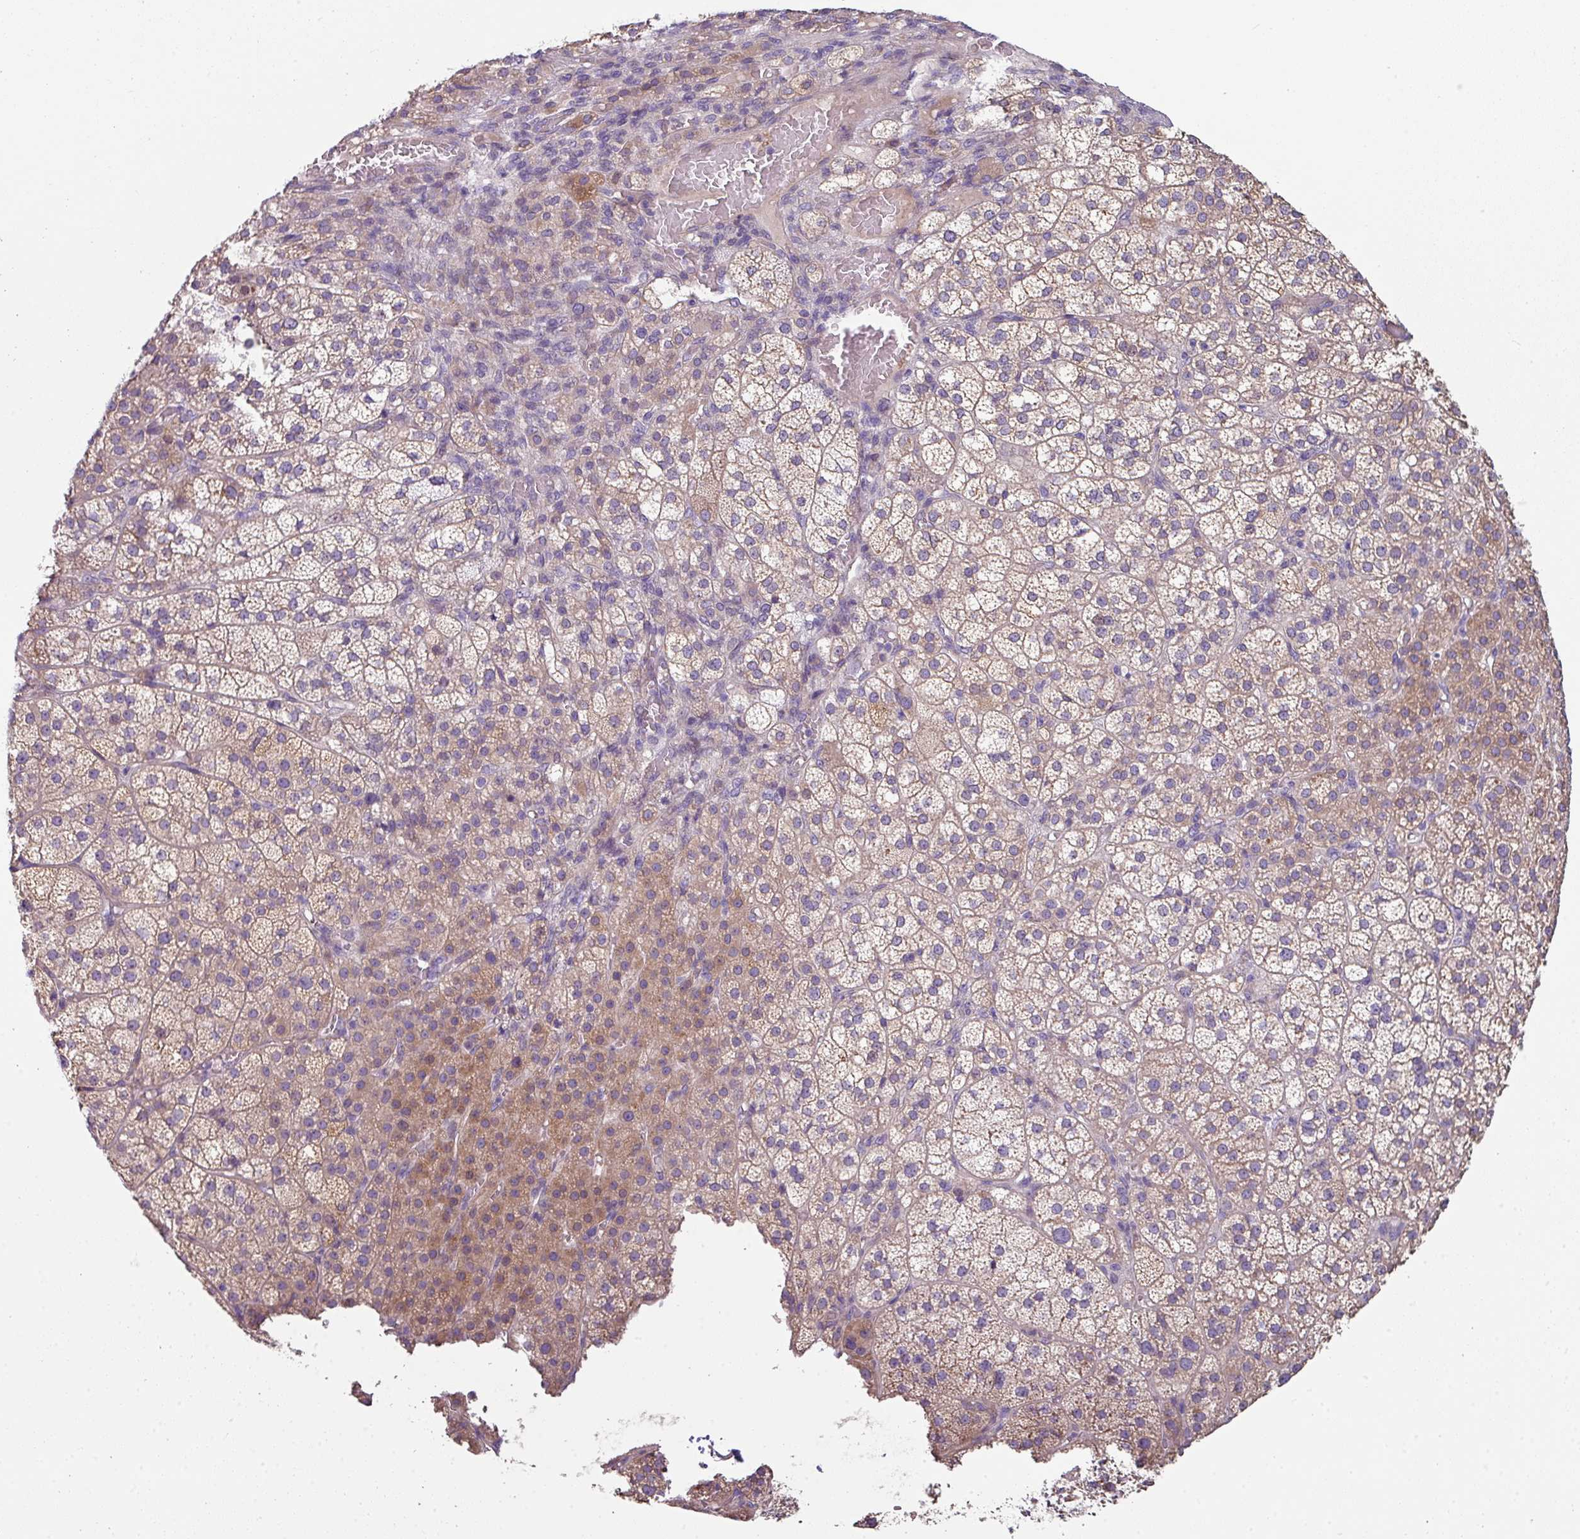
{"staining": {"intensity": "moderate", "quantity": "25%-75%", "location": "cytoplasmic/membranous"}, "tissue": "adrenal gland", "cell_type": "Glandular cells", "image_type": "normal", "snomed": [{"axis": "morphology", "description": "Normal tissue, NOS"}, {"axis": "topography", "description": "Adrenal gland"}], "caption": "Glandular cells show medium levels of moderate cytoplasmic/membranous positivity in approximately 25%-75% of cells in unremarkable human adrenal gland.", "gene": "LRRC9", "patient": {"sex": "female", "age": 60}}